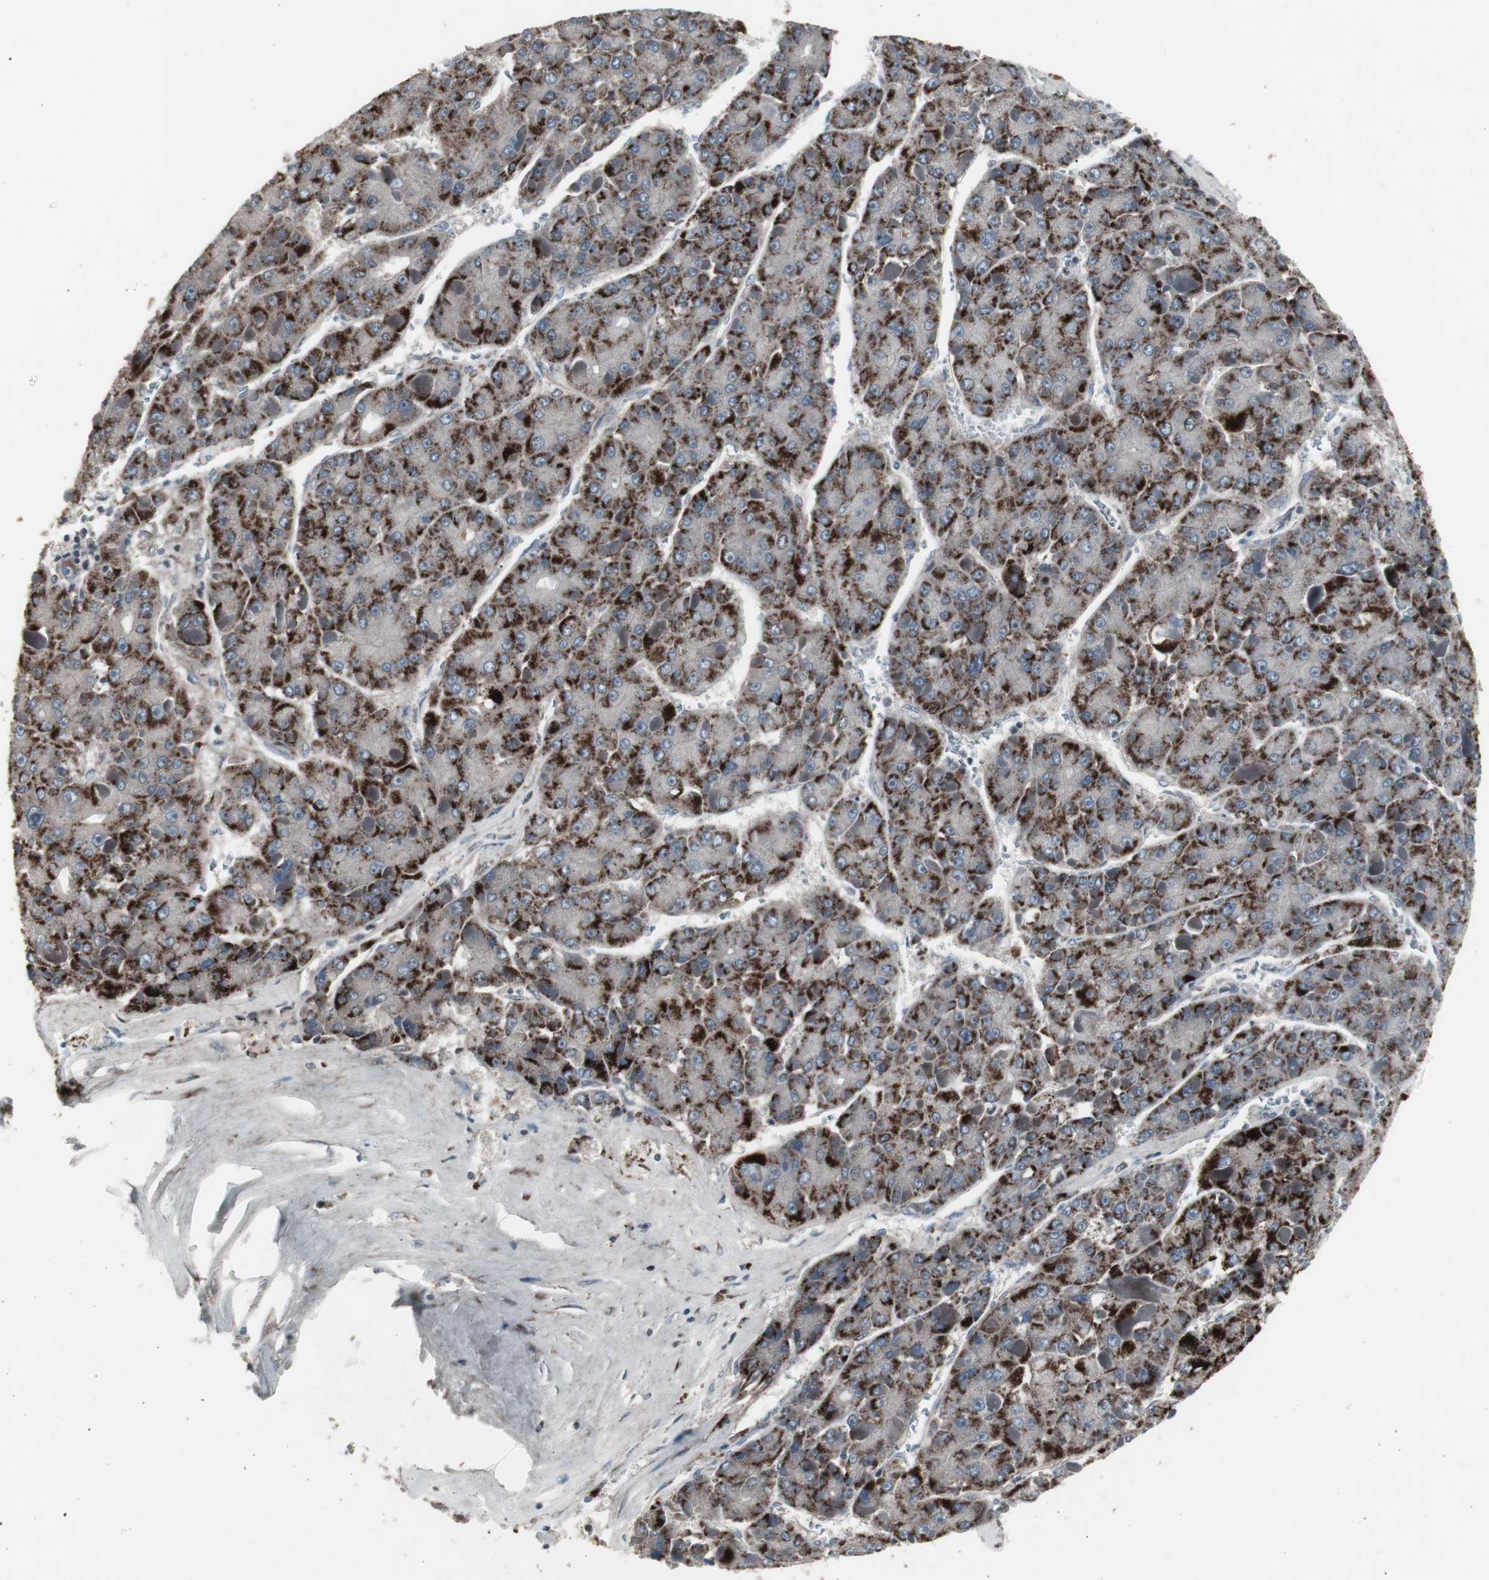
{"staining": {"intensity": "moderate", "quantity": ">75%", "location": "cytoplasmic/membranous"}, "tissue": "liver cancer", "cell_type": "Tumor cells", "image_type": "cancer", "snomed": [{"axis": "morphology", "description": "Carcinoma, Hepatocellular, NOS"}, {"axis": "topography", "description": "Liver"}], "caption": "Human hepatocellular carcinoma (liver) stained for a protein (brown) reveals moderate cytoplasmic/membranous positive staining in about >75% of tumor cells.", "gene": "SSTR2", "patient": {"sex": "female", "age": 73}}